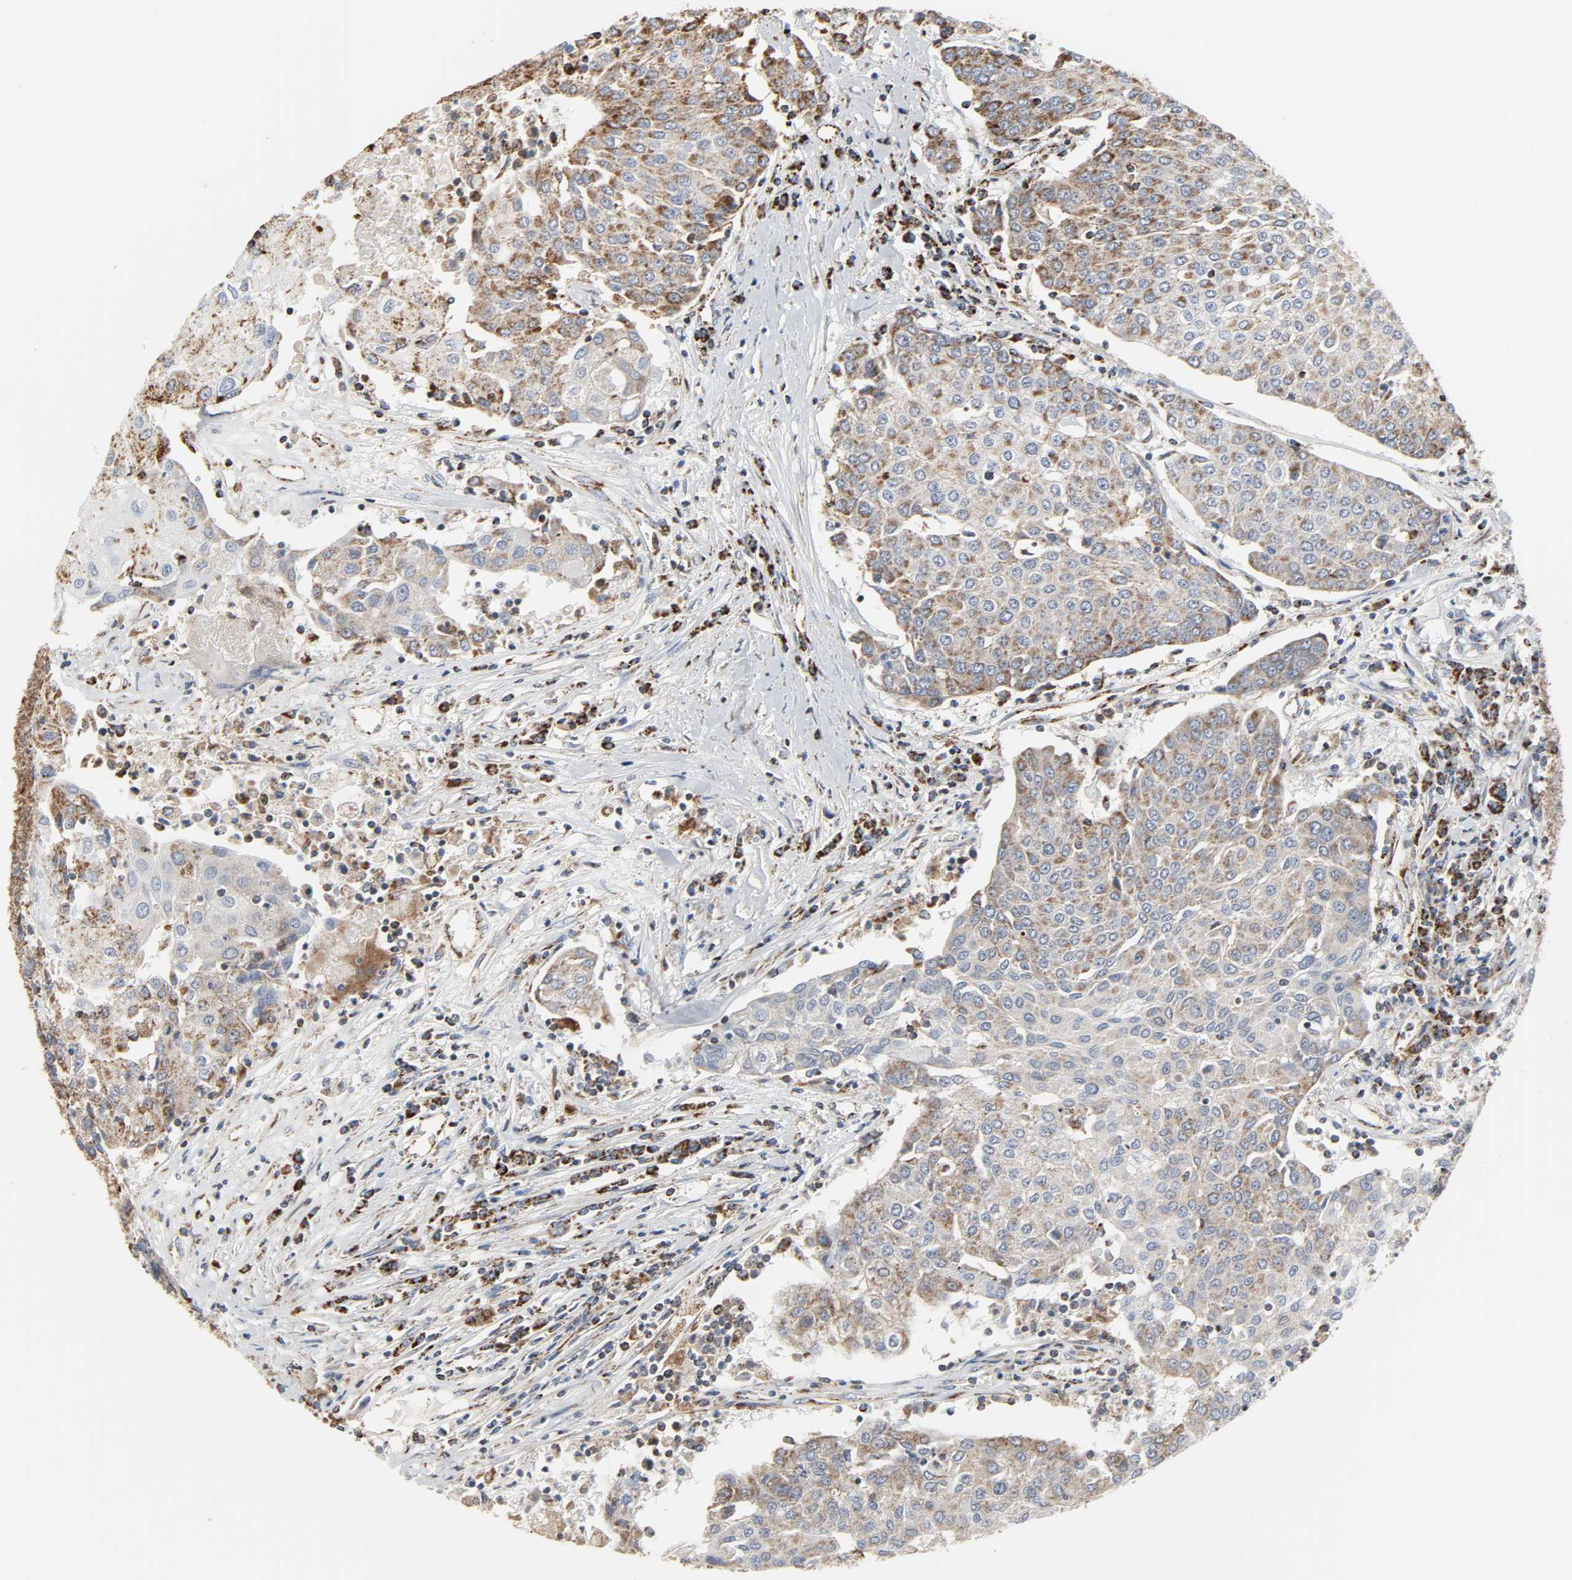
{"staining": {"intensity": "weak", "quantity": ">75%", "location": "cytoplasmic/membranous"}, "tissue": "urothelial cancer", "cell_type": "Tumor cells", "image_type": "cancer", "snomed": [{"axis": "morphology", "description": "Urothelial carcinoma, High grade"}, {"axis": "topography", "description": "Urinary bladder"}], "caption": "This micrograph reveals urothelial carcinoma (high-grade) stained with IHC to label a protein in brown. The cytoplasmic/membranous of tumor cells show weak positivity for the protein. Nuclei are counter-stained blue.", "gene": "ACAT1", "patient": {"sex": "female", "age": 85}}